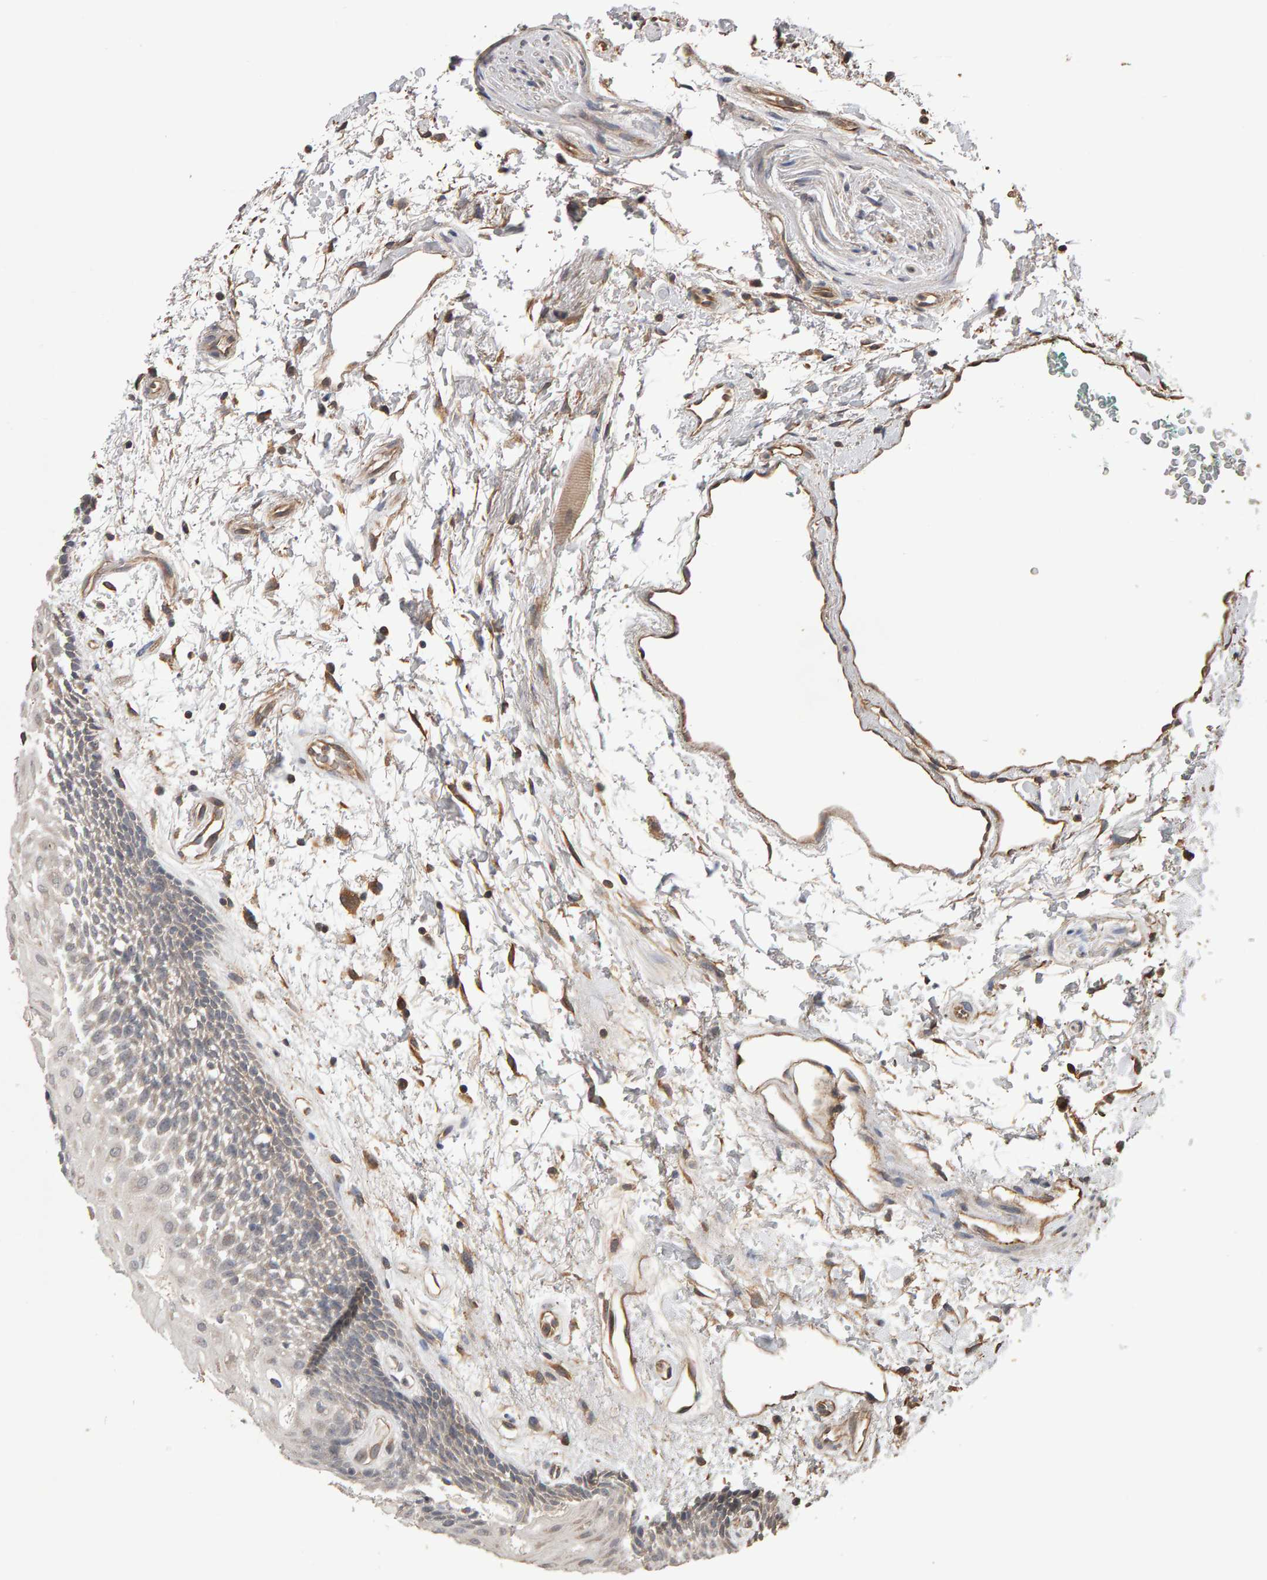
{"staining": {"intensity": "negative", "quantity": "none", "location": "none"}, "tissue": "oral mucosa", "cell_type": "Squamous epithelial cells", "image_type": "normal", "snomed": [{"axis": "morphology", "description": "Normal tissue, NOS"}, {"axis": "topography", "description": "Skeletal muscle"}, {"axis": "topography", "description": "Oral tissue"}, {"axis": "topography", "description": "Peripheral nerve tissue"}], "caption": "This is an immunohistochemistry (IHC) micrograph of unremarkable human oral mucosa. There is no staining in squamous epithelial cells.", "gene": "COASY", "patient": {"sex": "female", "age": 84}}